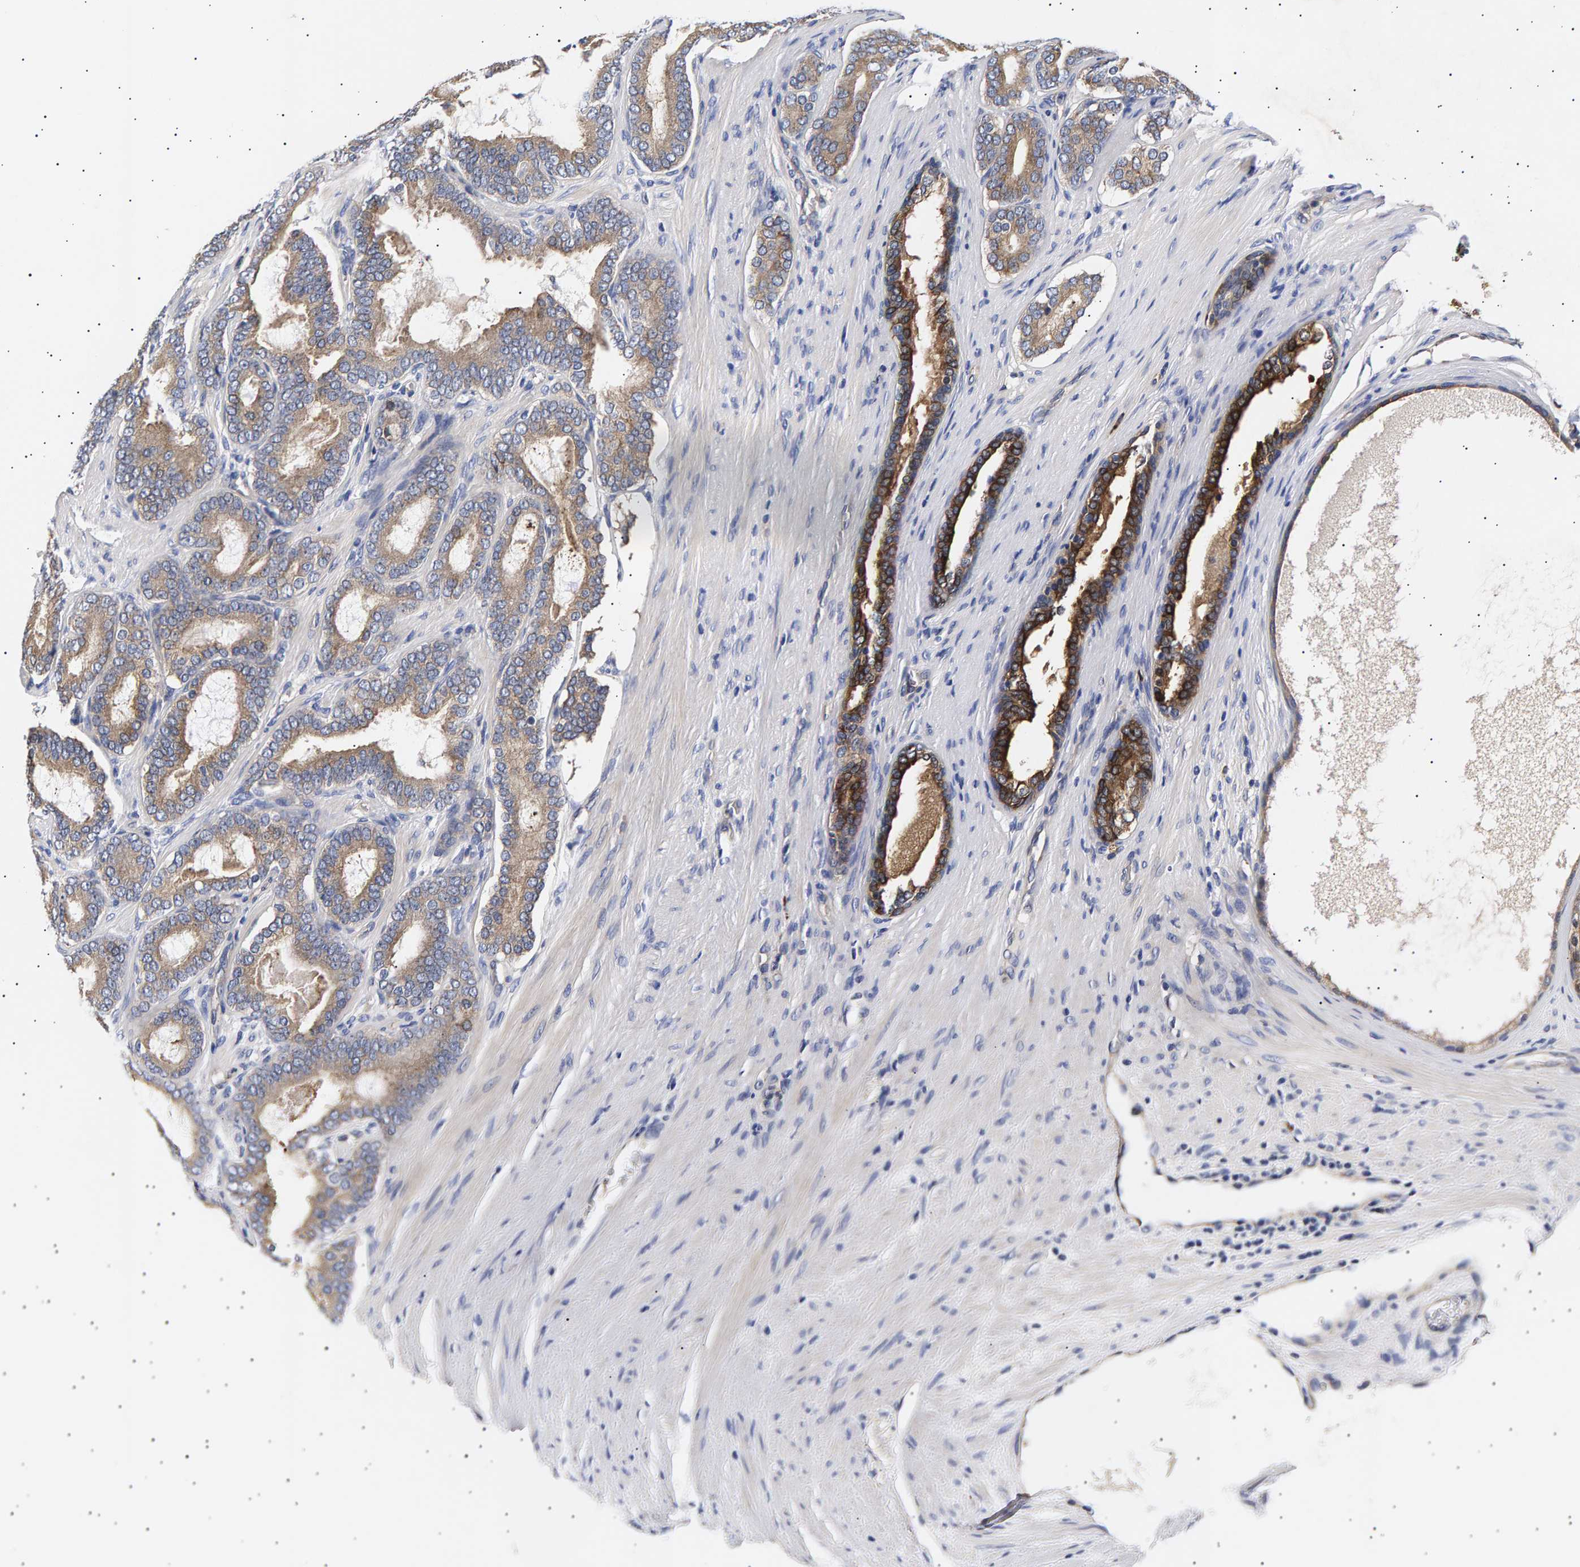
{"staining": {"intensity": "weak", "quantity": ">75%", "location": "cytoplasmic/membranous"}, "tissue": "prostate cancer", "cell_type": "Tumor cells", "image_type": "cancer", "snomed": [{"axis": "morphology", "description": "Adenocarcinoma, High grade"}, {"axis": "topography", "description": "Prostate"}], "caption": "Prostate cancer stained with DAB immunohistochemistry (IHC) shows low levels of weak cytoplasmic/membranous positivity in approximately >75% of tumor cells. The staining was performed using DAB, with brown indicating positive protein expression. Nuclei are stained blue with hematoxylin.", "gene": "ANKRD40", "patient": {"sex": "male", "age": 60}}